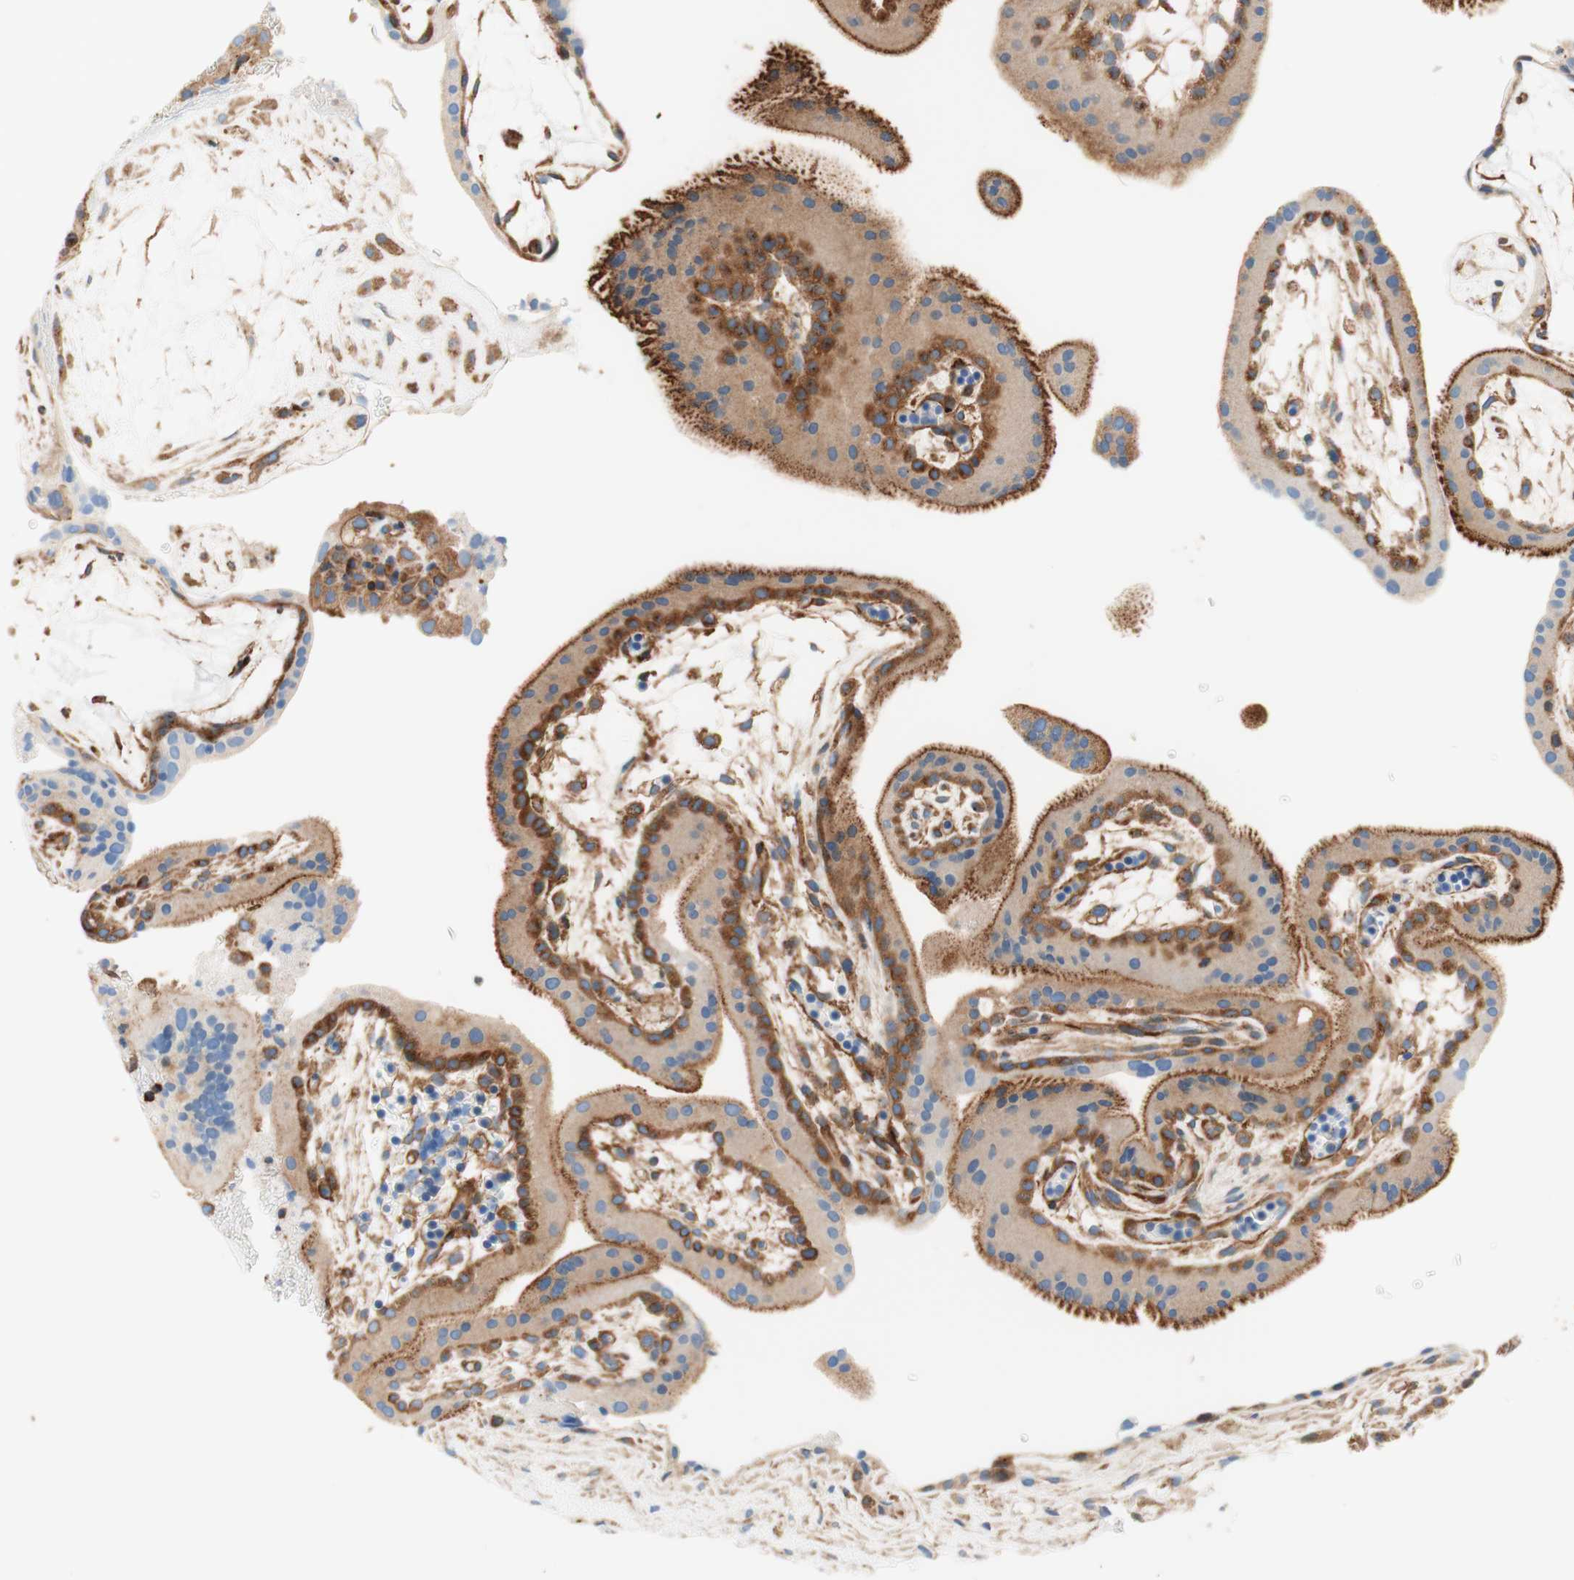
{"staining": {"intensity": "moderate", "quantity": ">75%", "location": "cytoplasmic/membranous"}, "tissue": "placenta", "cell_type": "Decidual cells", "image_type": "normal", "snomed": [{"axis": "morphology", "description": "Normal tissue, NOS"}, {"axis": "topography", "description": "Placenta"}], "caption": "Decidual cells exhibit moderate cytoplasmic/membranous expression in about >75% of cells in benign placenta. The protein of interest is shown in brown color, while the nuclei are stained blue.", "gene": "VPS26A", "patient": {"sex": "female", "age": 19}}